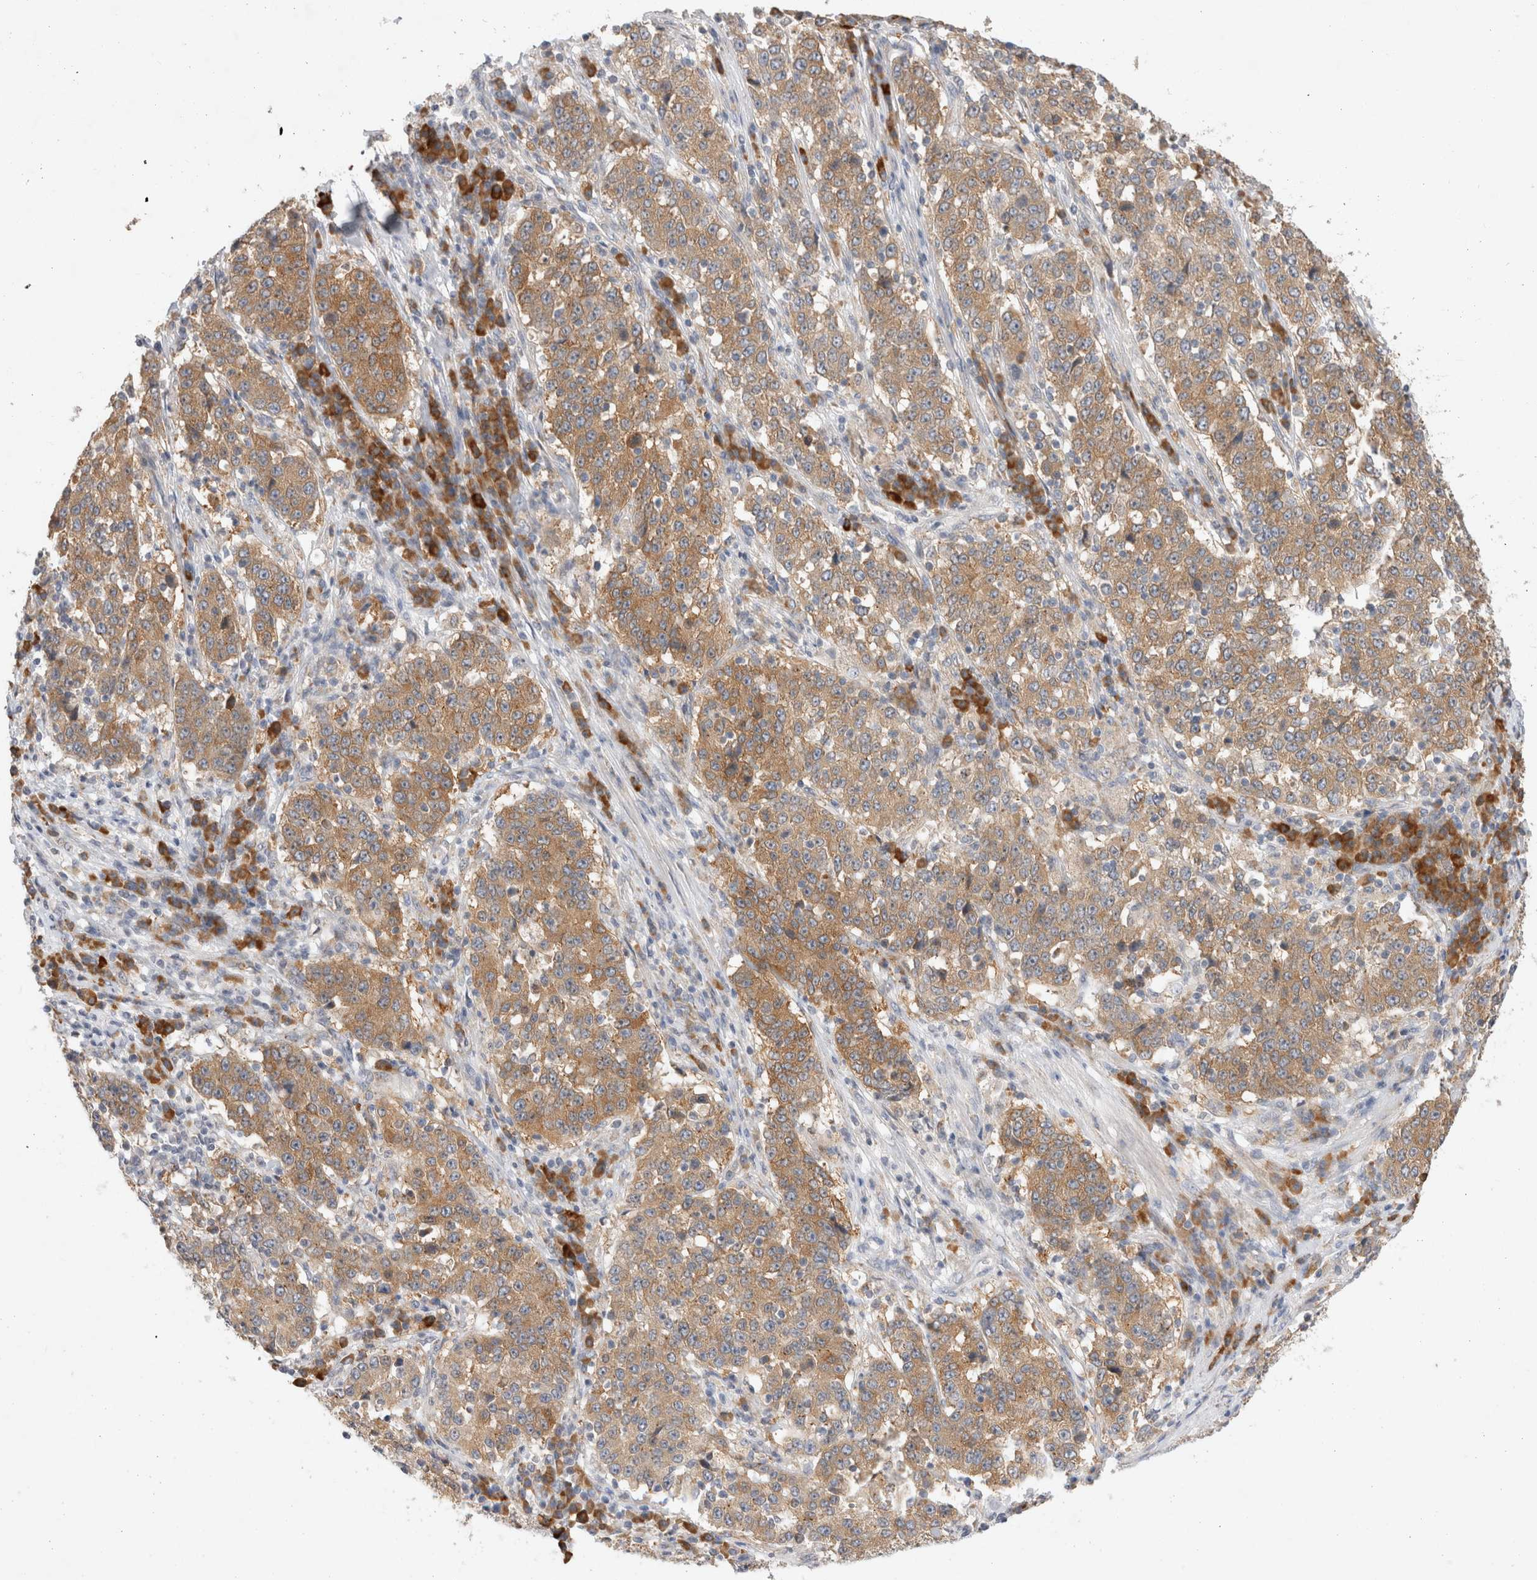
{"staining": {"intensity": "moderate", "quantity": ">75%", "location": "cytoplasmic/membranous"}, "tissue": "stomach cancer", "cell_type": "Tumor cells", "image_type": "cancer", "snomed": [{"axis": "morphology", "description": "Adenocarcinoma, NOS"}, {"axis": "topography", "description": "Stomach"}], "caption": "High-magnification brightfield microscopy of stomach adenocarcinoma stained with DAB (3,3'-diaminobenzidine) (brown) and counterstained with hematoxylin (blue). tumor cells exhibit moderate cytoplasmic/membranous expression is identified in approximately>75% of cells.", "gene": "NEDD4L", "patient": {"sex": "male", "age": 59}}